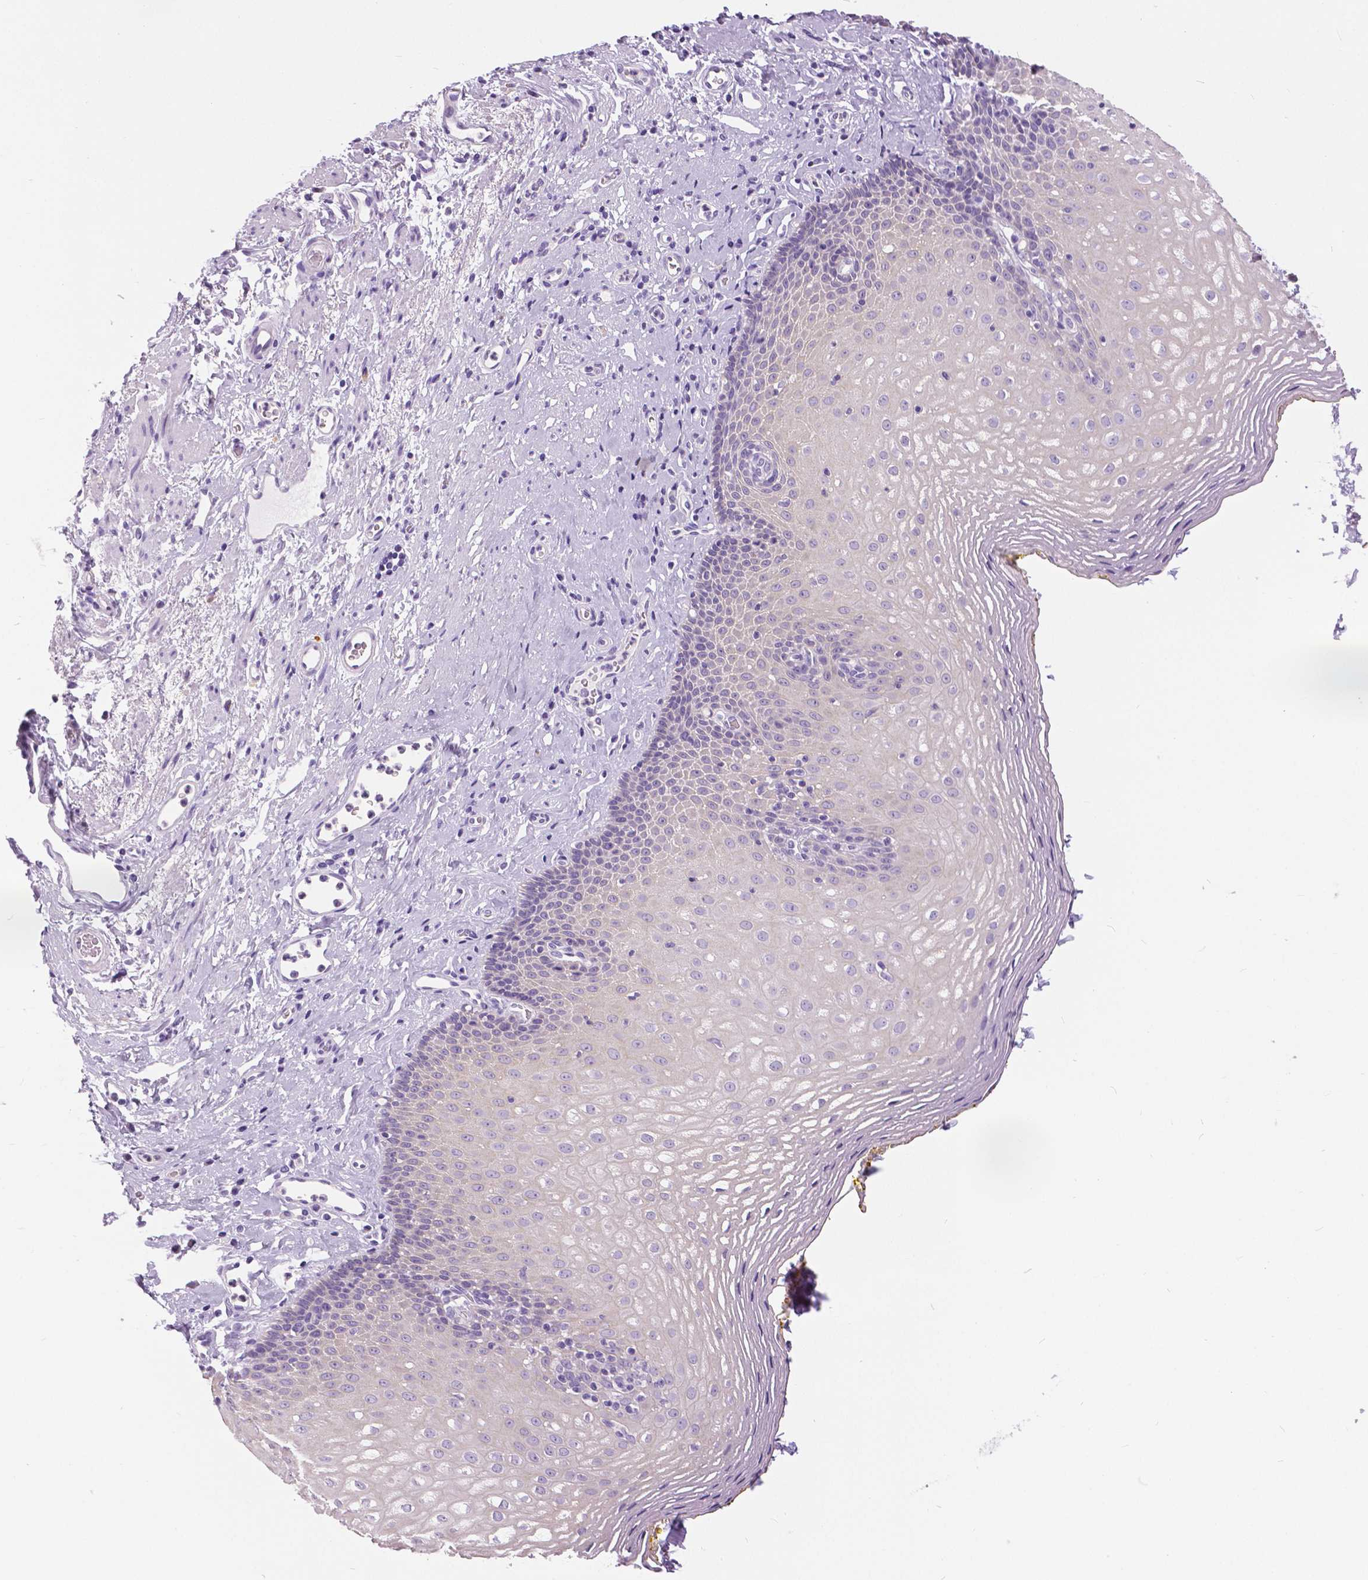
{"staining": {"intensity": "negative", "quantity": "none", "location": "none"}, "tissue": "esophagus", "cell_type": "Squamous epithelial cells", "image_type": "normal", "snomed": [{"axis": "morphology", "description": "Normal tissue, NOS"}, {"axis": "topography", "description": "Esophagus"}], "caption": "Immunohistochemistry of benign human esophagus demonstrates no staining in squamous epithelial cells.", "gene": "TP53TG5", "patient": {"sex": "female", "age": 68}}